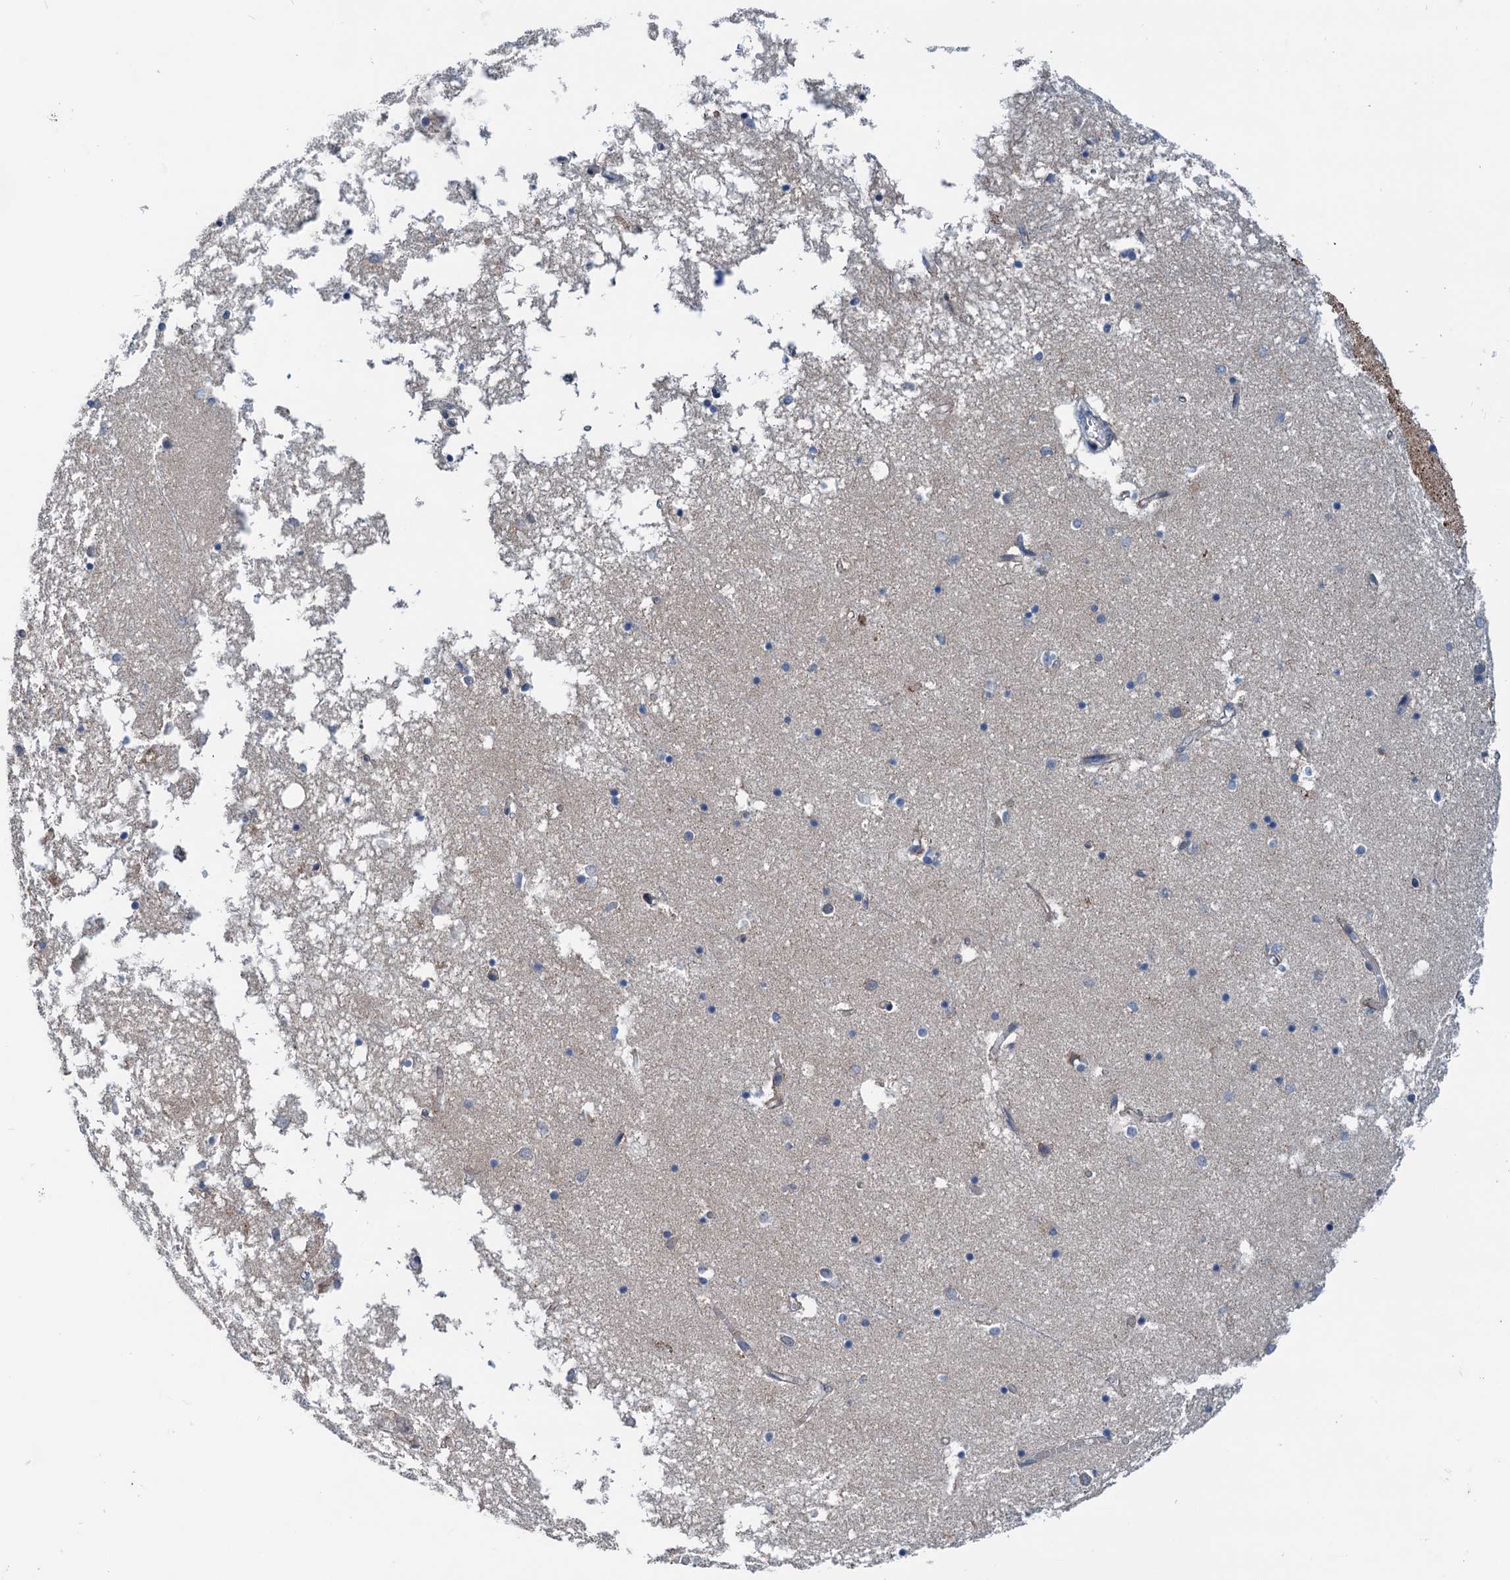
{"staining": {"intensity": "negative", "quantity": "none", "location": "none"}, "tissue": "hippocampus", "cell_type": "Glial cells", "image_type": "normal", "snomed": [{"axis": "morphology", "description": "Normal tissue, NOS"}, {"axis": "topography", "description": "Hippocampus"}], "caption": "Immunohistochemistry (IHC) of benign human hippocampus shows no expression in glial cells. The staining is performed using DAB (3,3'-diaminobenzidine) brown chromogen with nuclei counter-stained in using hematoxylin.", "gene": "ELAC1", "patient": {"sex": "male", "age": 70}}